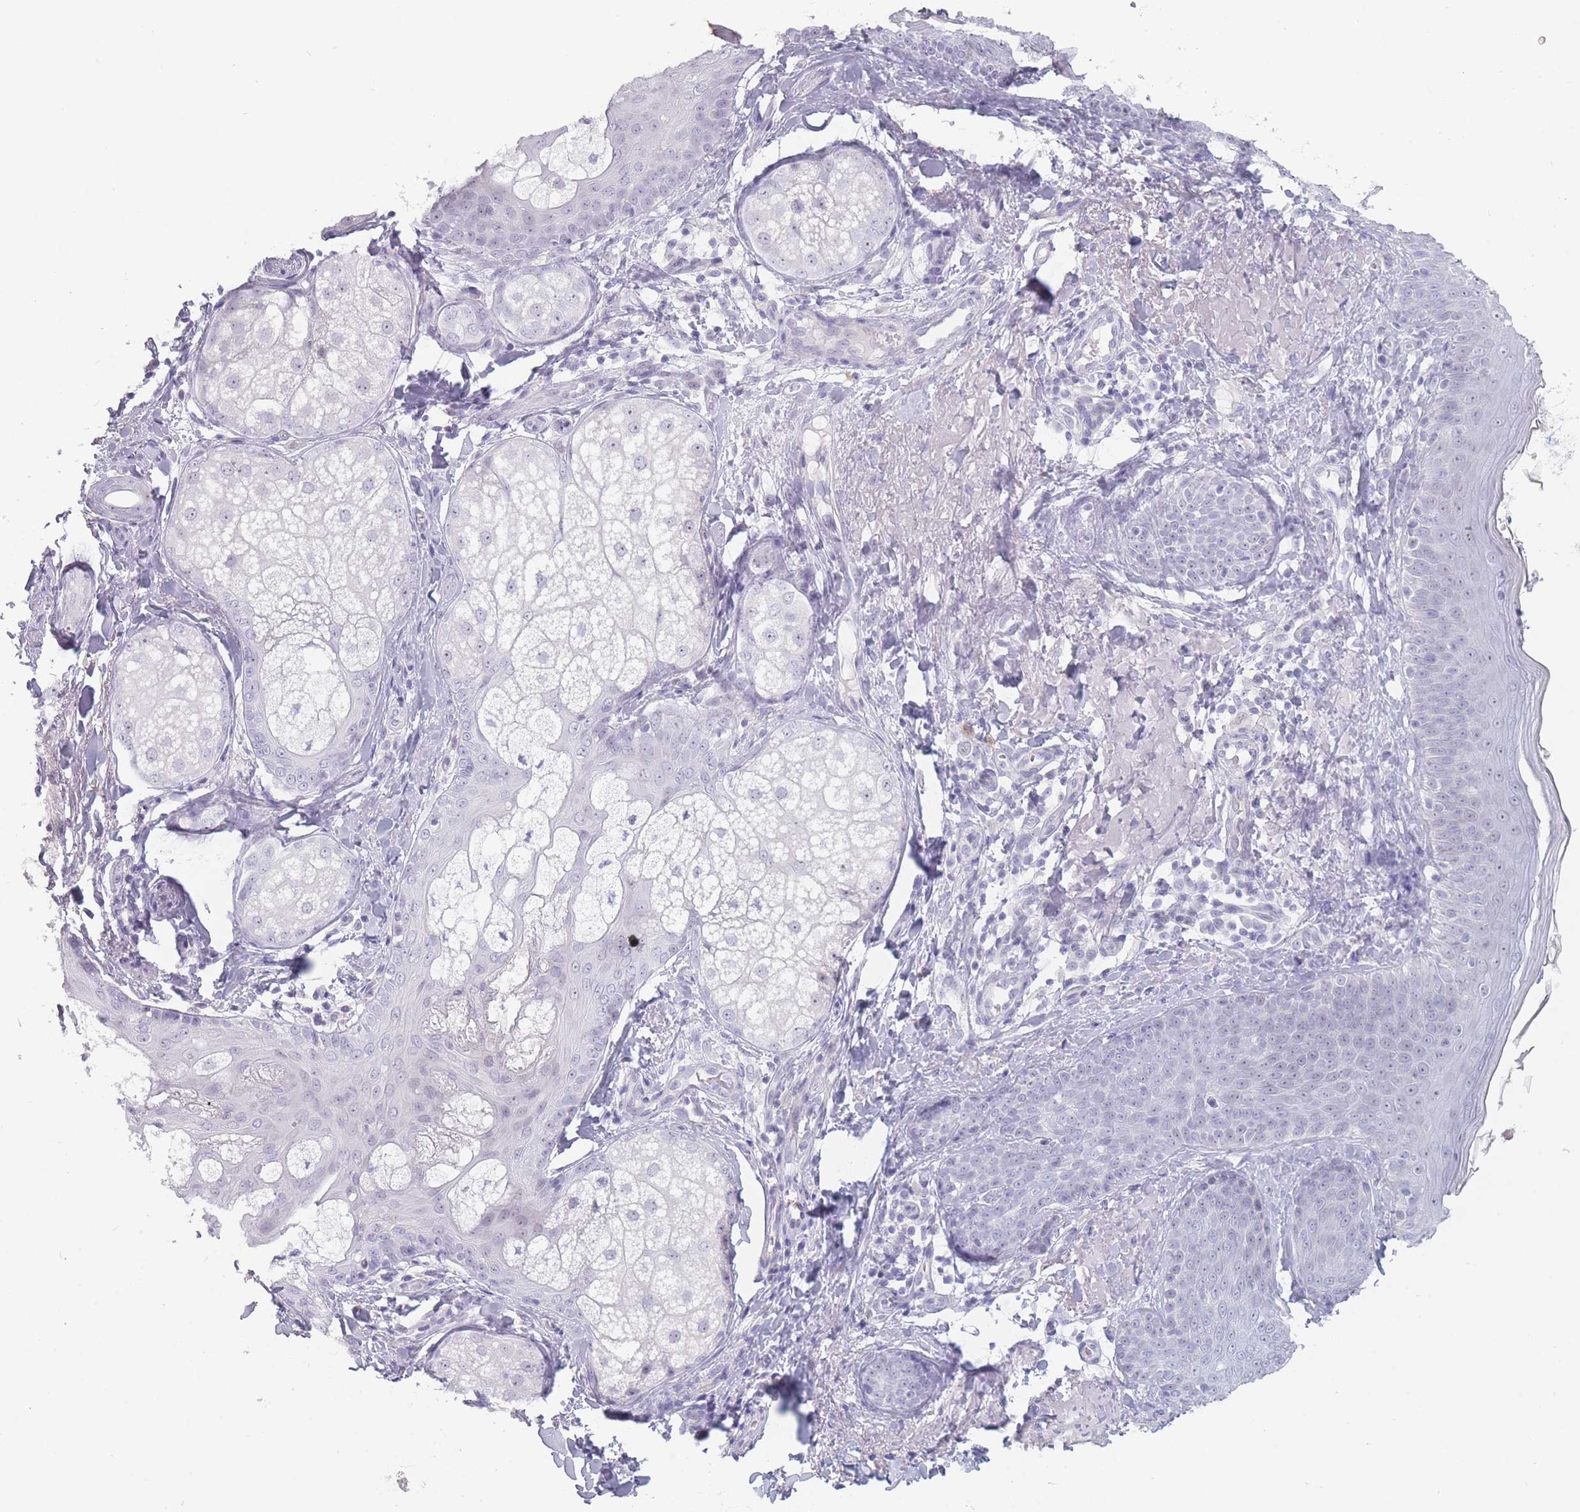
{"staining": {"intensity": "negative", "quantity": "none", "location": "none"}, "tissue": "skin", "cell_type": "Fibroblasts", "image_type": "normal", "snomed": [{"axis": "morphology", "description": "Normal tissue, NOS"}, {"axis": "topography", "description": "Skin"}], "caption": "A micrograph of skin stained for a protein exhibits no brown staining in fibroblasts. The staining is performed using DAB (3,3'-diaminobenzidine) brown chromogen with nuclei counter-stained in using hematoxylin.", "gene": "ROS1", "patient": {"sex": "male", "age": 57}}